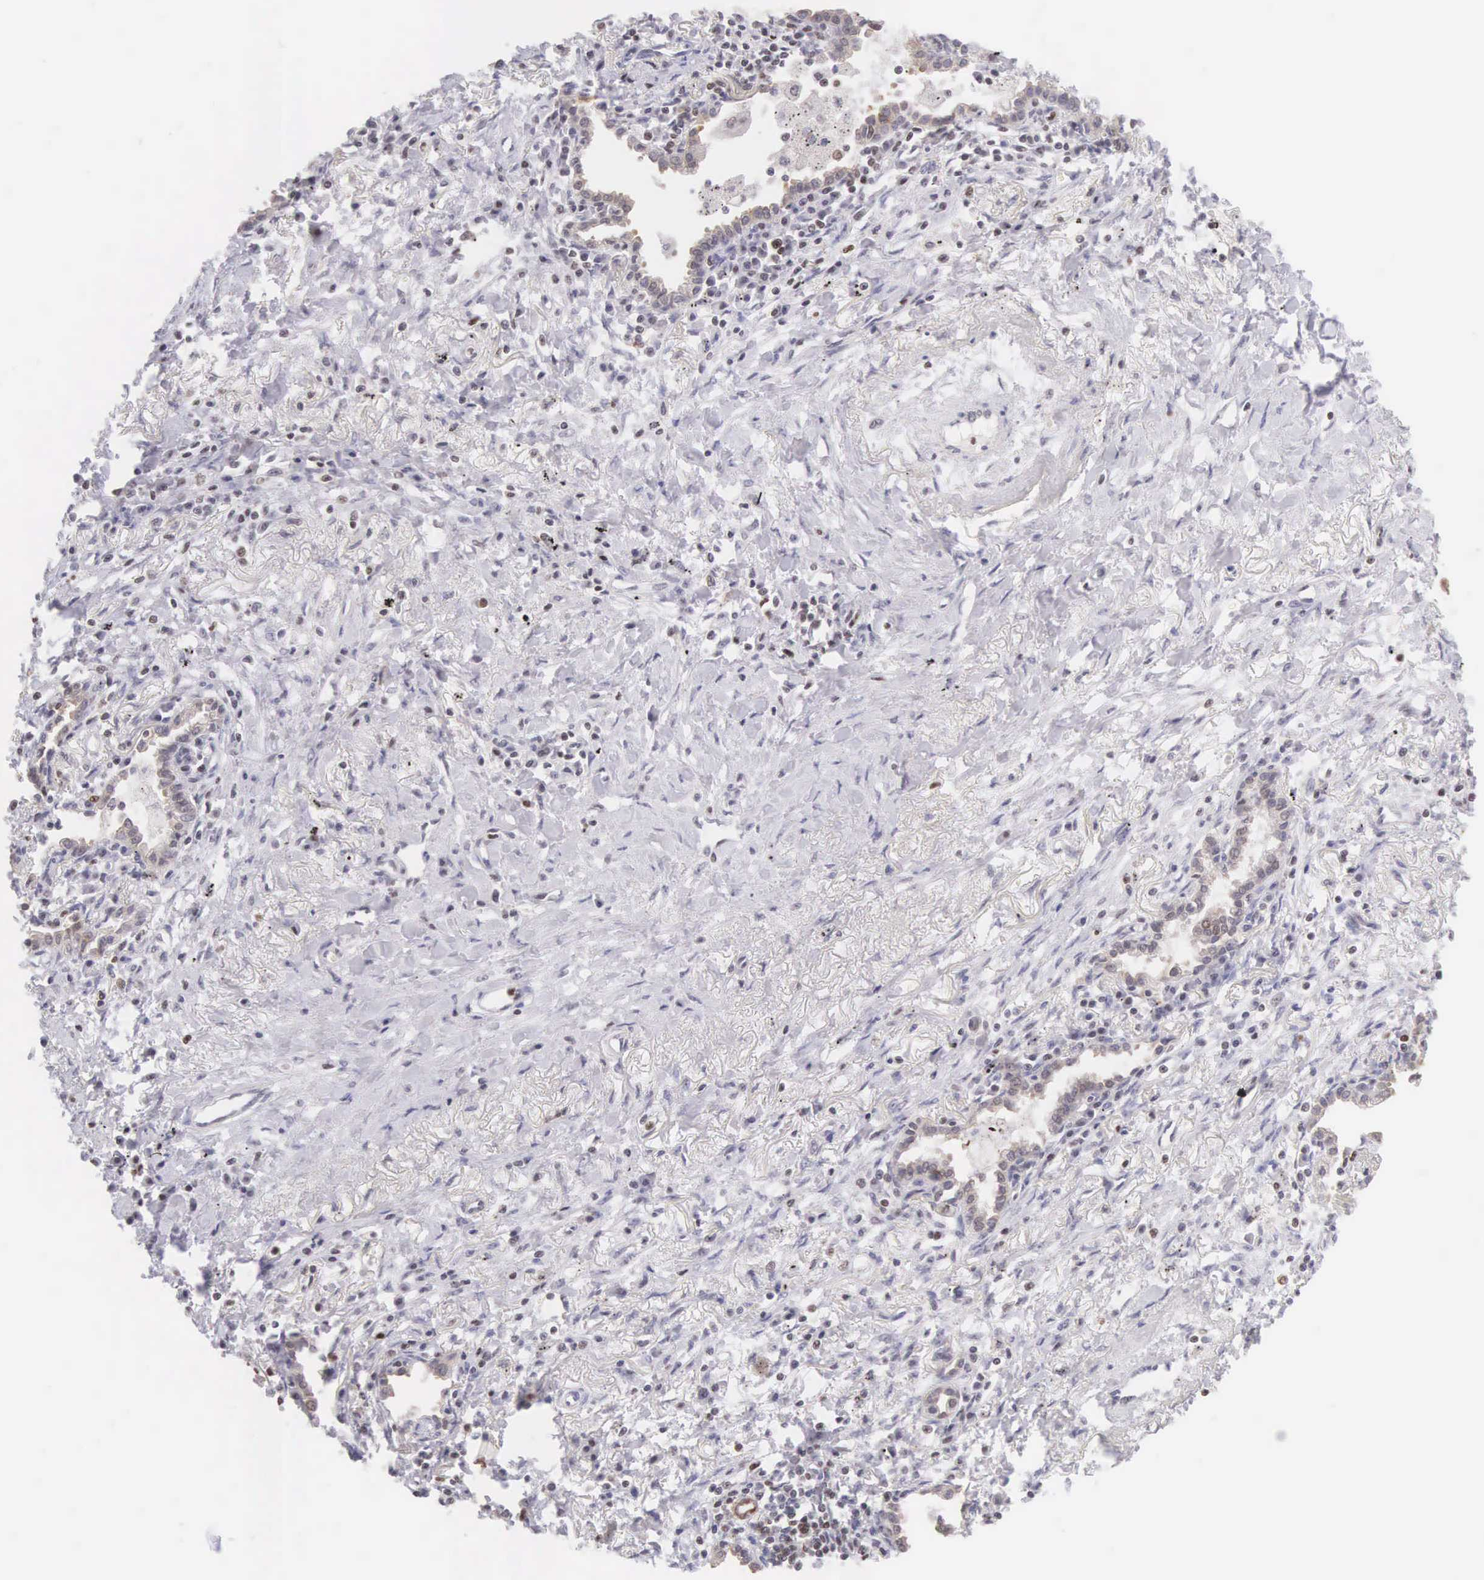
{"staining": {"intensity": "weak", "quantity": "25%-75%", "location": "nuclear"}, "tissue": "lung cancer", "cell_type": "Tumor cells", "image_type": "cancer", "snomed": [{"axis": "morphology", "description": "Adenocarcinoma, NOS"}, {"axis": "topography", "description": "Lung"}], "caption": "About 25%-75% of tumor cells in human adenocarcinoma (lung) display weak nuclear protein expression as visualized by brown immunohistochemical staining.", "gene": "VRK1", "patient": {"sex": "male", "age": 60}}